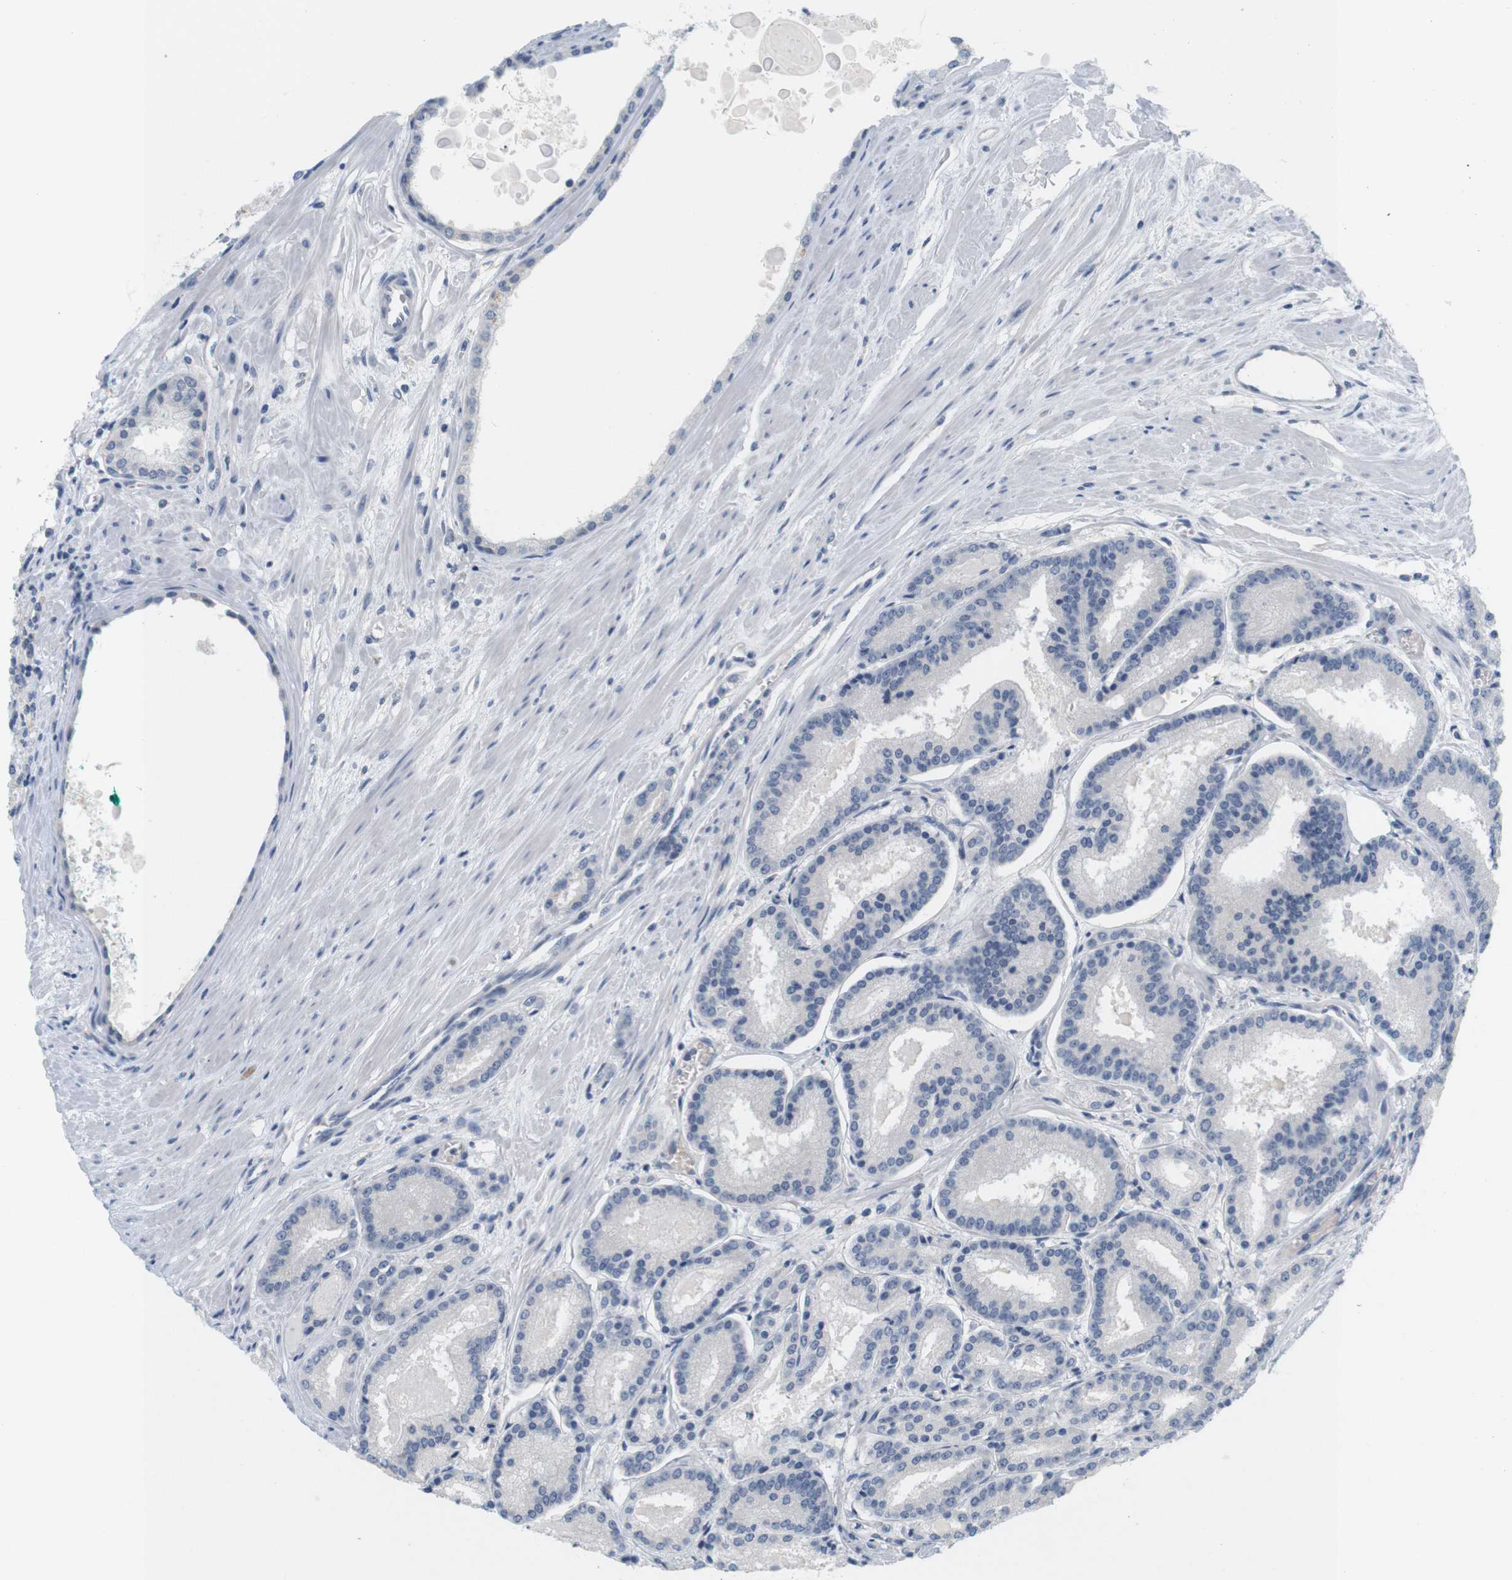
{"staining": {"intensity": "negative", "quantity": "none", "location": "none"}, "tissue": "prostate cancer", "cell_type": "Tumor cells", "image_type": "cancer", "snomed": [{"axis": "morphology", "description": "Adenocarcinoma, Low grade"}, {"axis": "topography", "description": "Prostate"}], "caption": "Prostate adenocarcinoma (low-grade) was stained to show a protein in brown. There is no significant positivity in tumor cells.", "gene": "LRRK2", "patient": {"sex": "male", "age": 59}}